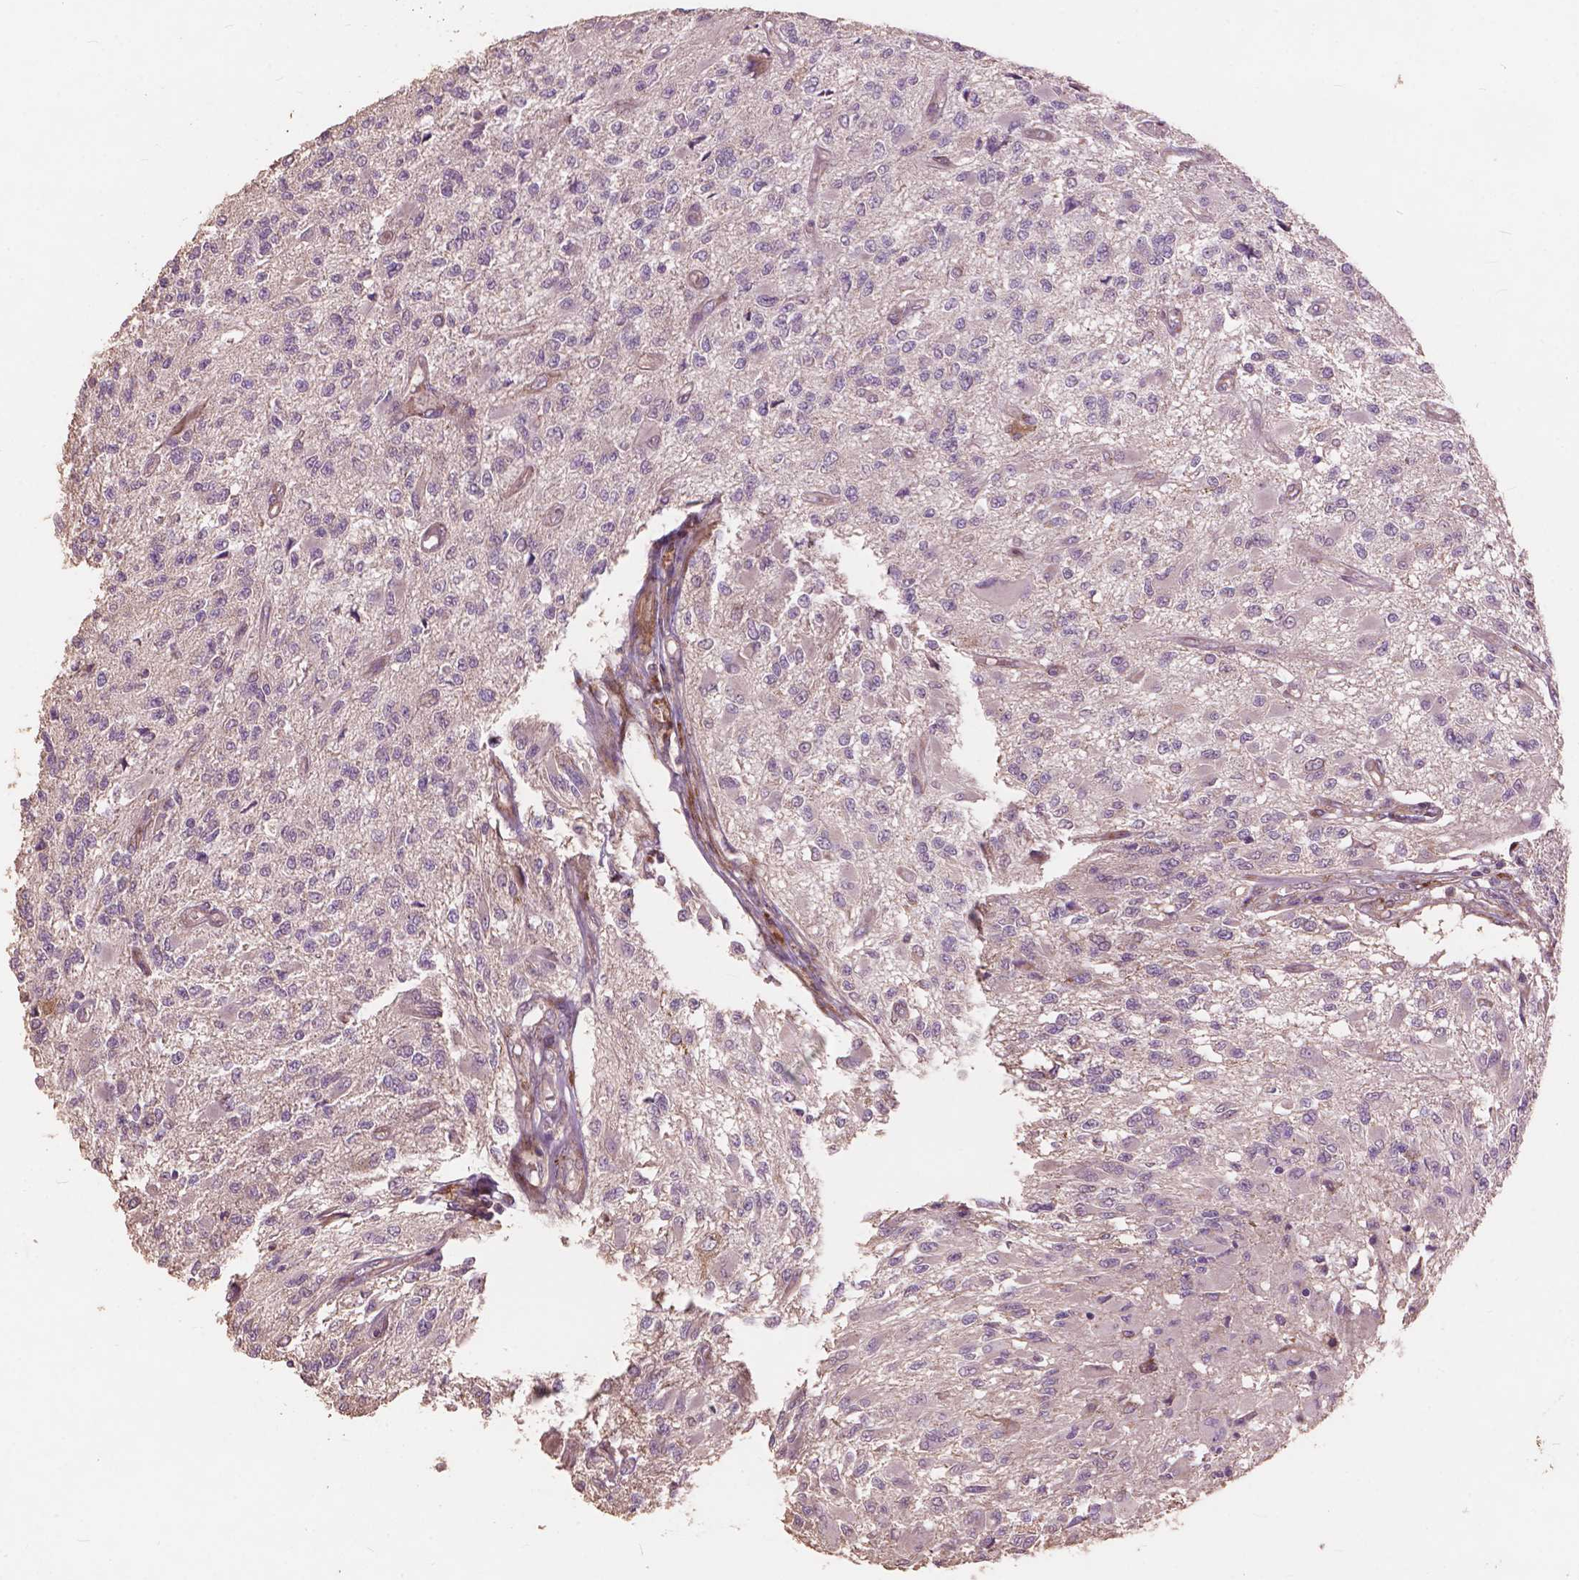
{"staining": {"intensity": "negative", "quantity": "none", "location": "none"}, "tissue": "glioma", "cell_type": "Tumor cells", "image_type": "cancer", "snomed": [{"axis": "morphology", "description": "Glioma, malignant, High grade"}, {"axis": "topography", "description": "Brain"}], "caption": "The image demonstrates no staining of tumor cells in malignant high-grade glioma. Nuclei are stained in blue.", "gene": "FNIP1", "patient": {"sex": "female", "age": 63}}